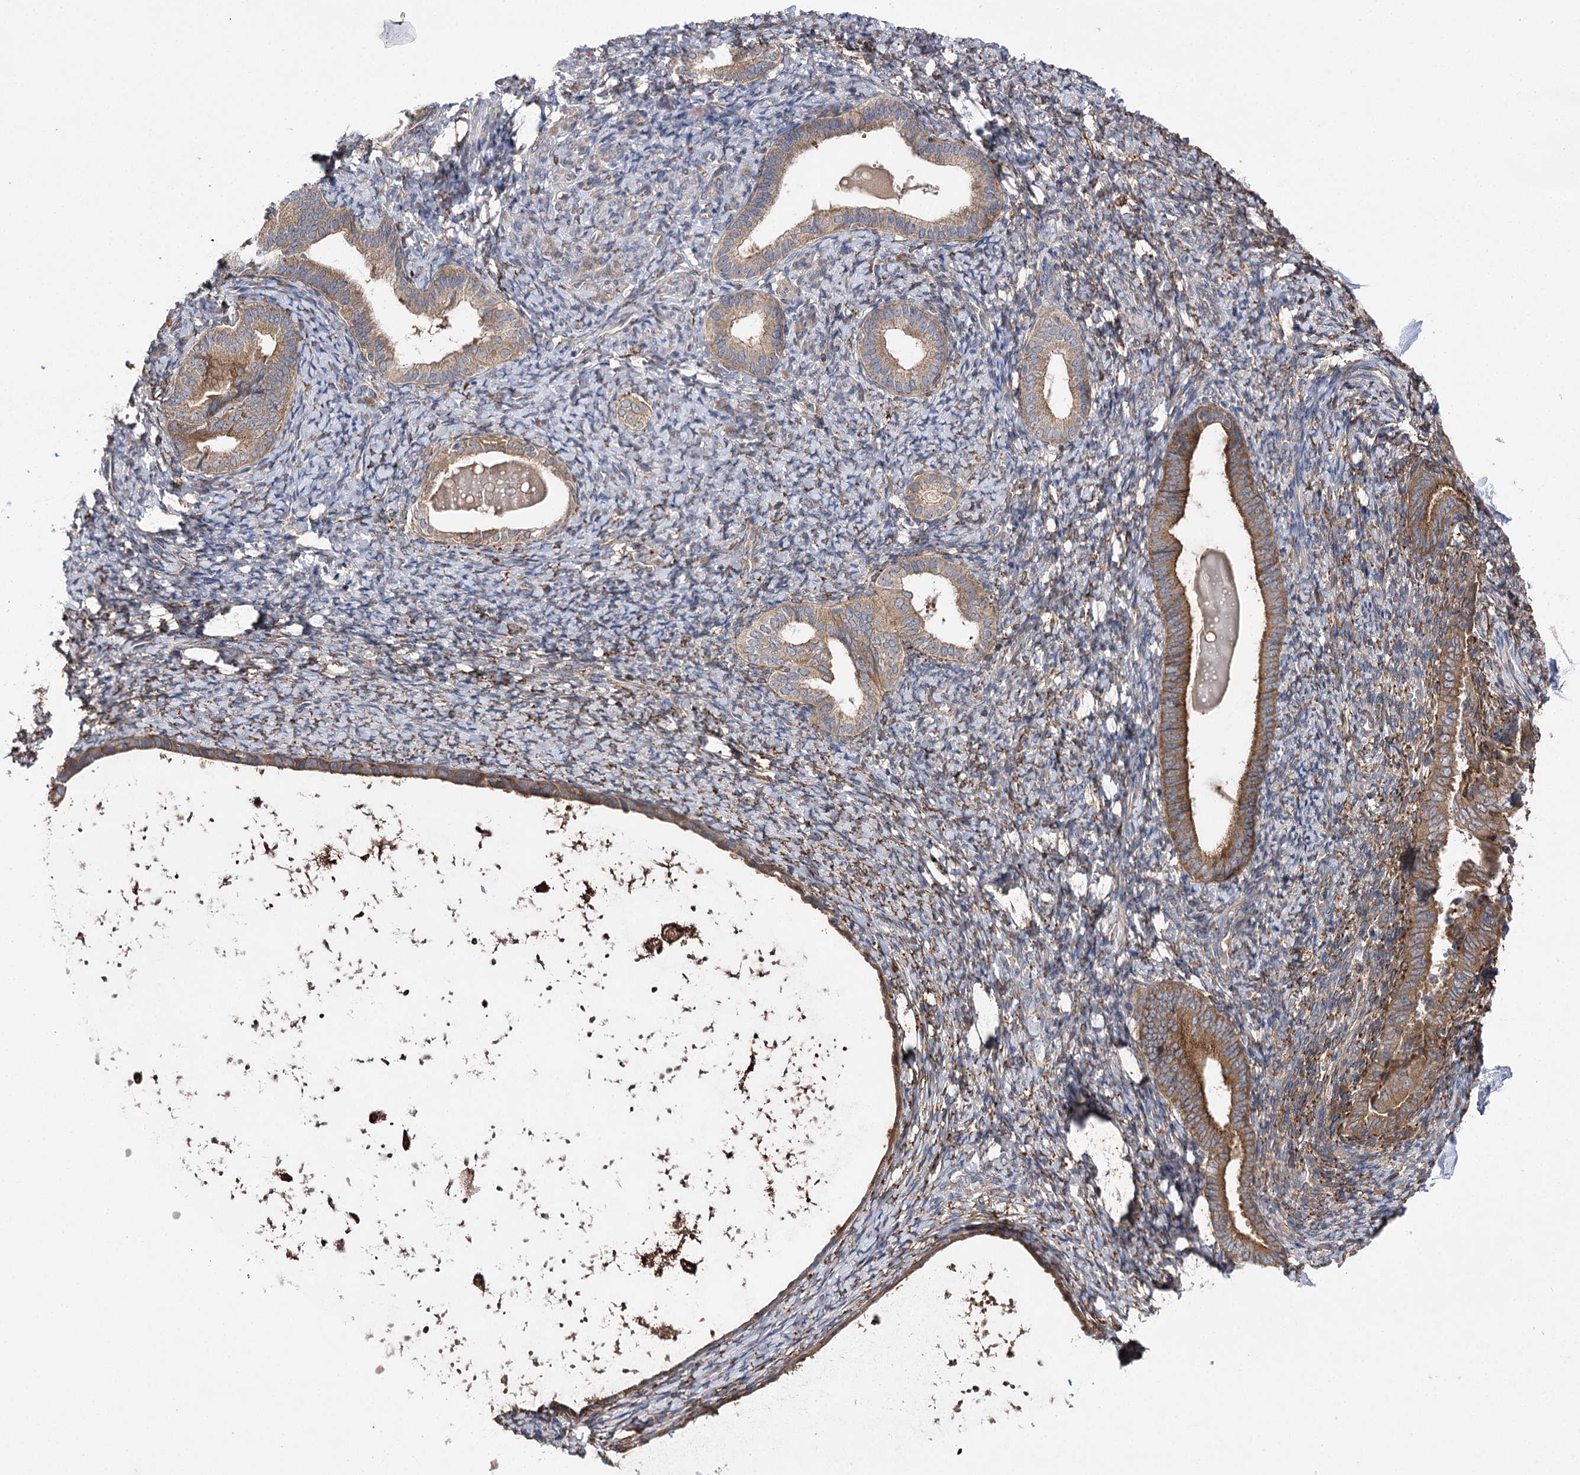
{"staining": {"intensity": "weak", "quantity": "<25%", "location": "cytoplasmic/membranous"}, "tissue": "endometrium", "cell_type": "Cells in endometrial stroma", "image_type": "normal", "snomed": [{"axis": "morphology", "description": "Normal tissue, NOS"}, {"axis": "topography", "description": "Endometrium"}], "caption": "Immunohistochemistry (IHC) of benign human endometrium demonstrates no positivity in cells in endometrial stroma.", "gene": "BCR", "patient": {"sex": "female", "age": 72}}